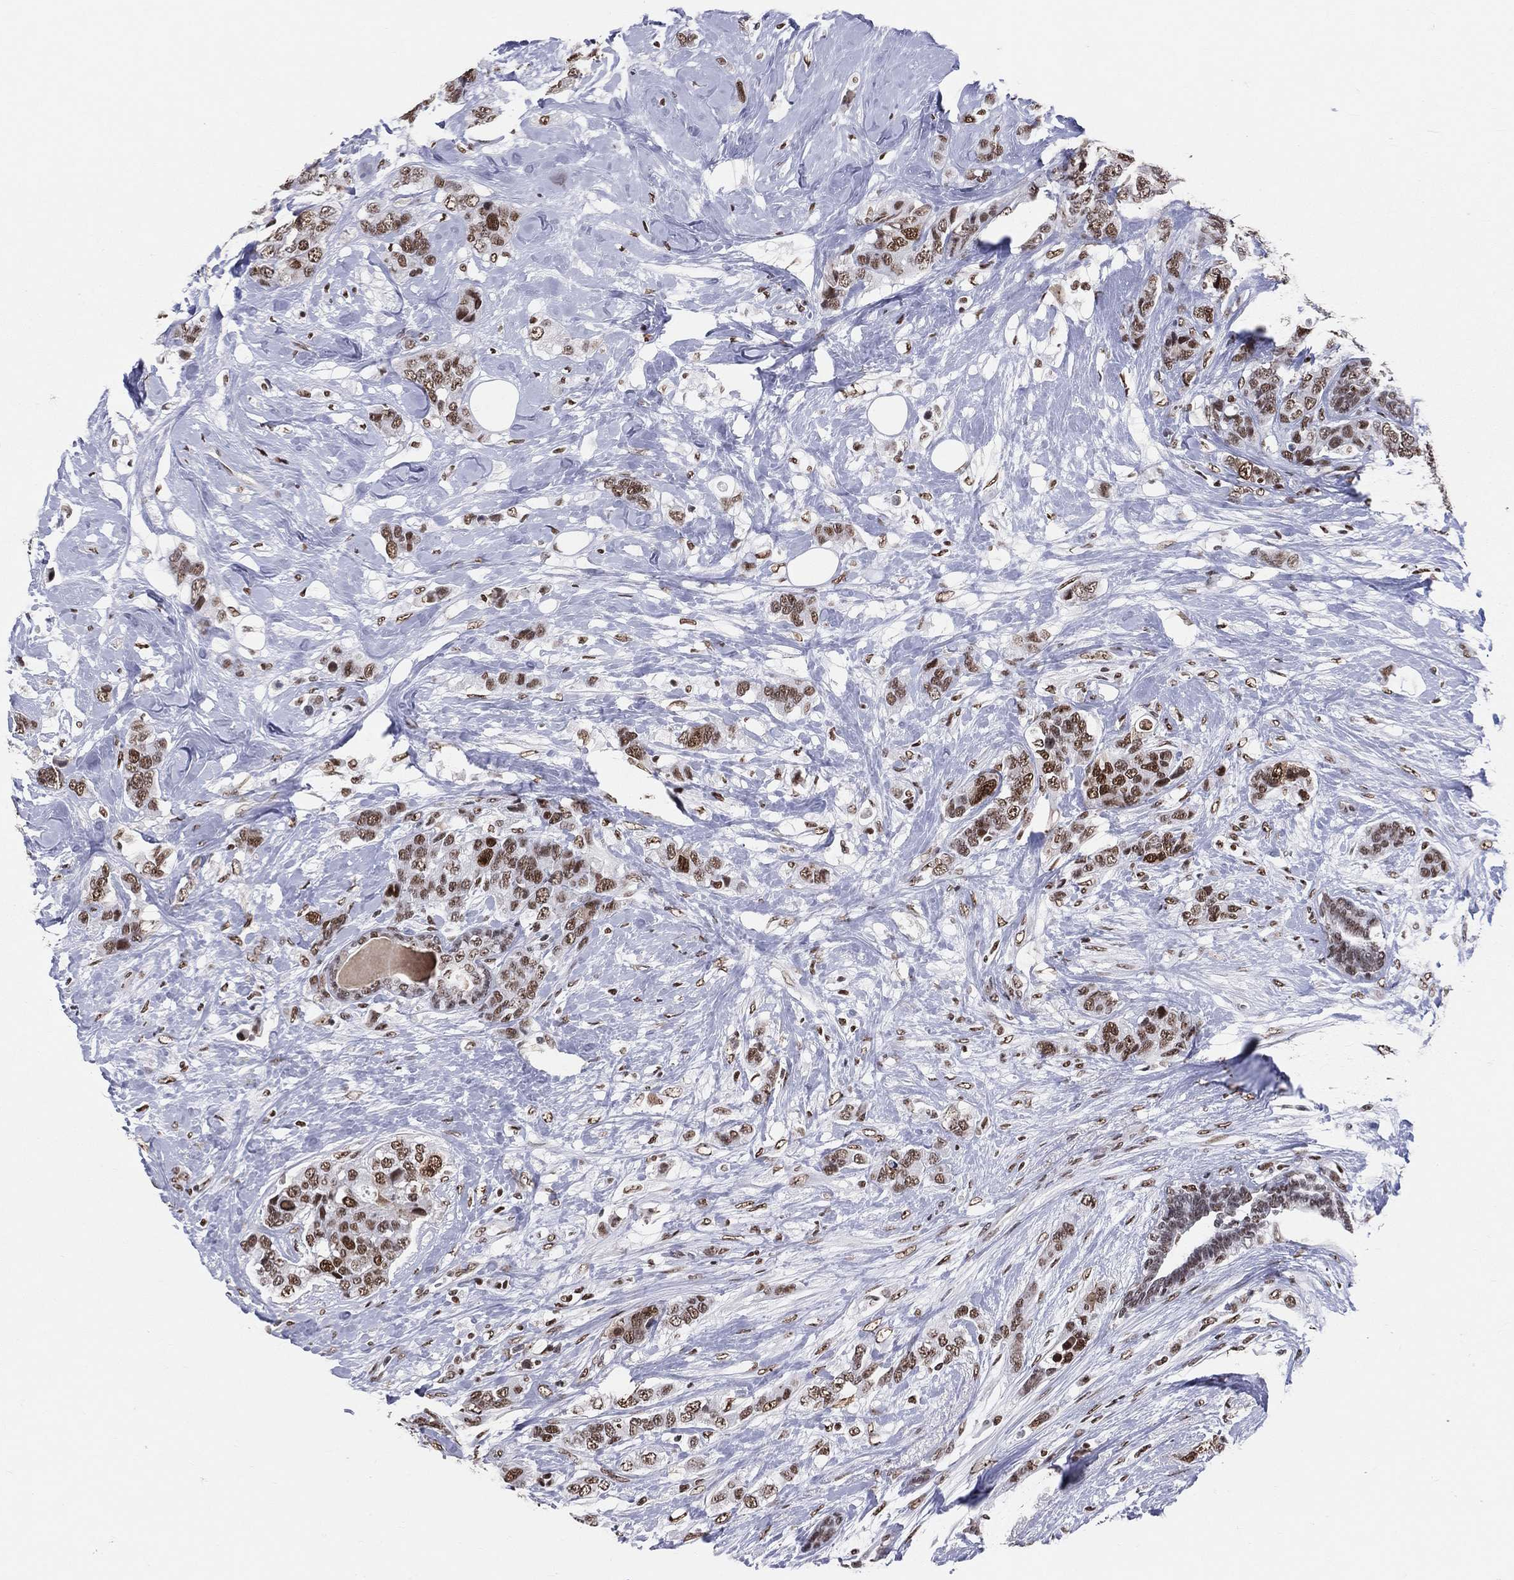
{"staining": {"intensity": "strong", "quantity": ">75%", "location": "nuclear"}, "tissue": "breast cancer", "cell_type": "Tumor cells", "image_type": "cancer", "snomed": [{"axis": "morphology", "description": "Lobular carcinoma"}, {"axis": "topography", "description": "Breast"}], "caption": "Breast cancer (lobular carcinoma) was stained to show a protein in brown. There is high levels of strong nuclear expression in about >75% of tumor cells.", "gene": "CDK7", "patient": {"sex": "female", "age": 59}}